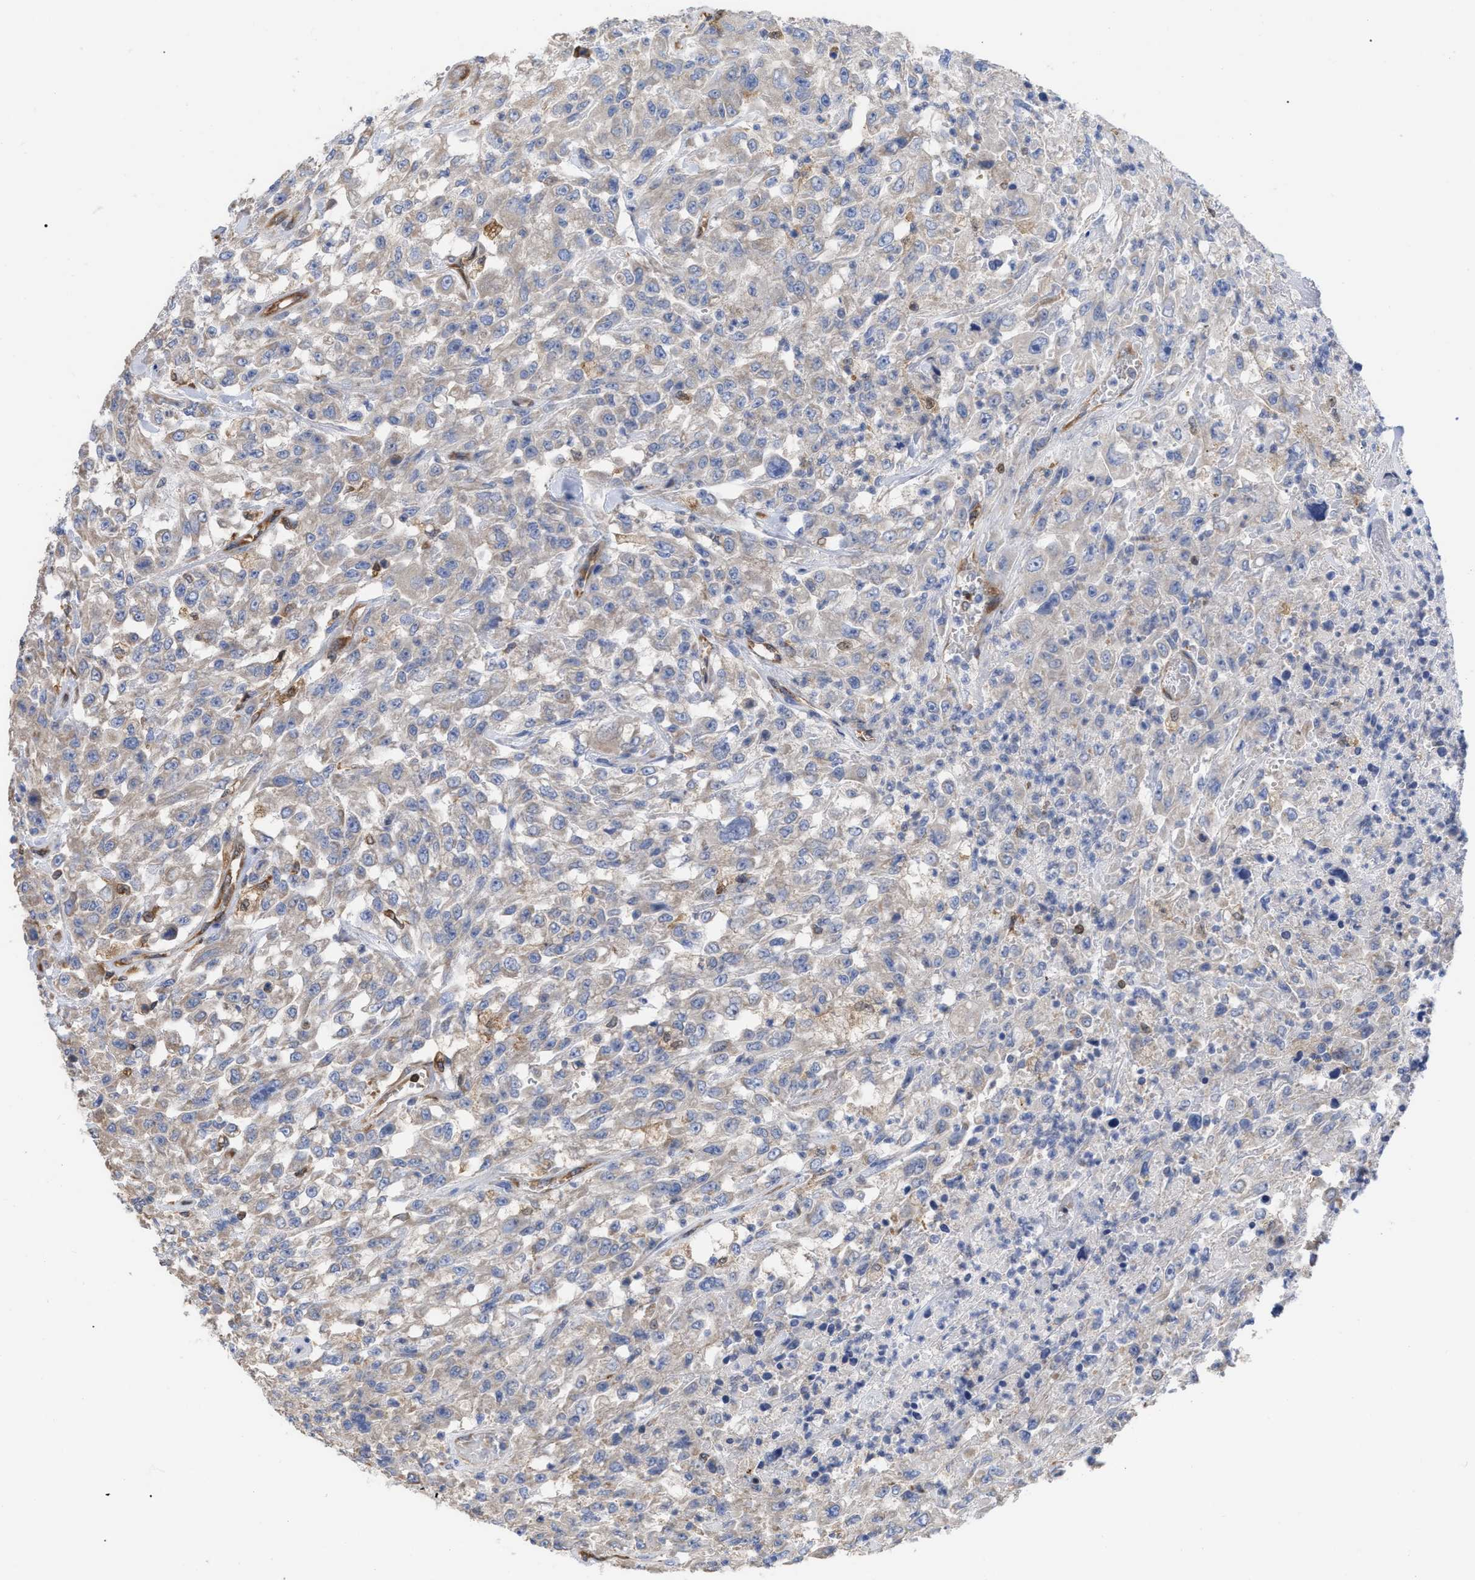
{"staining": {"intensity": "weak", "quantity": "<25%", "location": "cytoplasmic/membranous"}, "tissue": "urothelial cancer", "cell_type": "Tumor cells", "image_type": "cancer", "snomed": [{"axis": "morphology", "description": "Urothelial carcinoma, High grade"}, {"axis": "topography", "description": "Urinary bladder"}], "caption": "Urothelial cancer stained for a protein using immunohistochemistry exhibits no expression tumor cells.", "gene": "GIMAP4", "patient": {"sex": "male", "age": 46}}